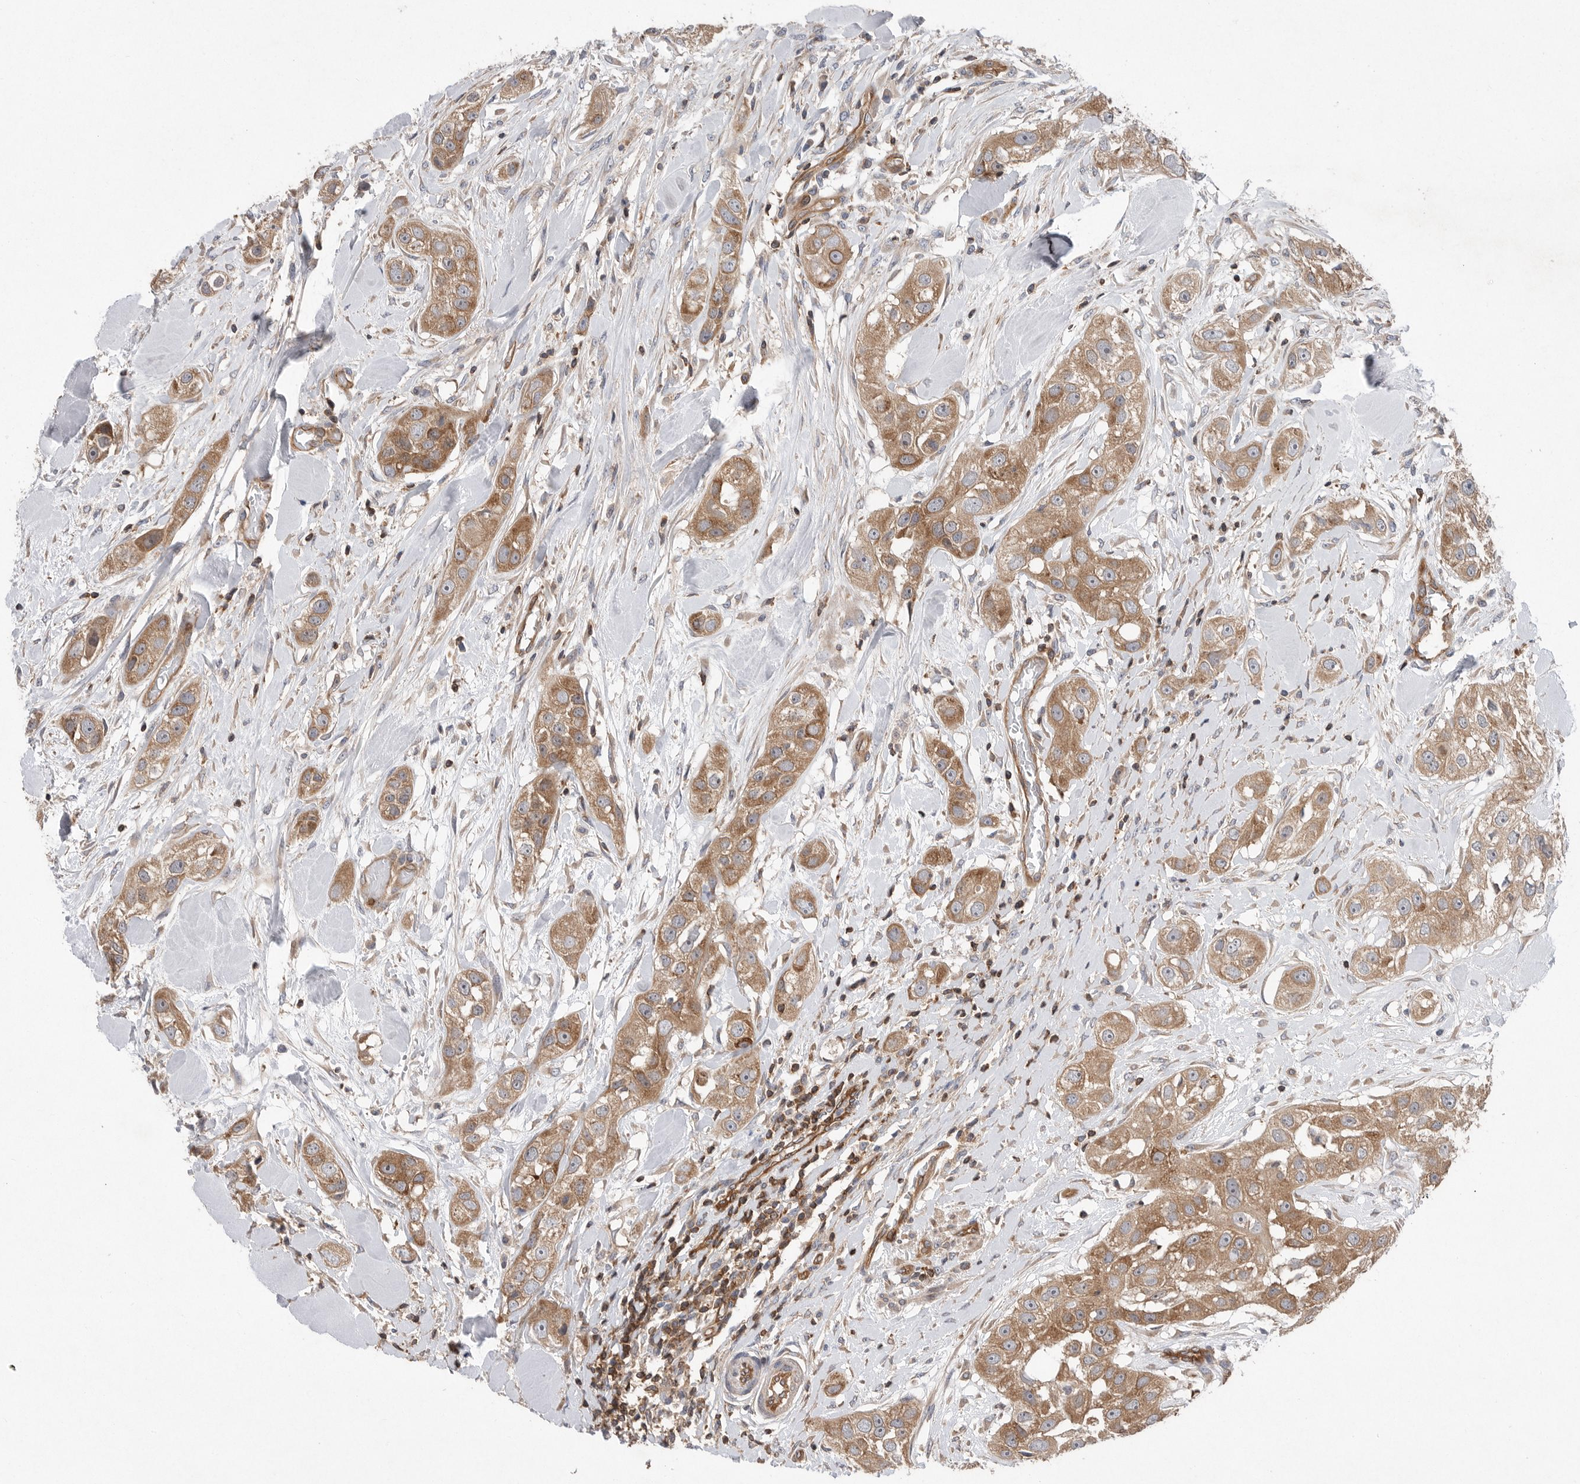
{"staining": {"intensity": "moderate", "quantity": ">75%", "location": "cytoplasmic/membranous"}, "tissue": "head and neck cancer", "cell_type": "Tumor cells", "image_type": "cancer", "snomed": [{"axis": "morphology", "description": "Normal tissue, NOS"}, {"axis": "morphology", "description": "Squamous cell carcinoma, NOS"}, {"axis": "topography", "description": "Skeletal muscle"}, {"axis": "topography", "description": "Head-Neck"}], "caption": "The photomicrograph demonstrates immunohistochemical staining of head and neck cancer (squamous cell carcinoma). There is moderate cytoplasmic/membranous staining is seen in about >75% of tumor cells.", "gene": "PRKCH", "patient": {"sex": "male", "age": 51}}